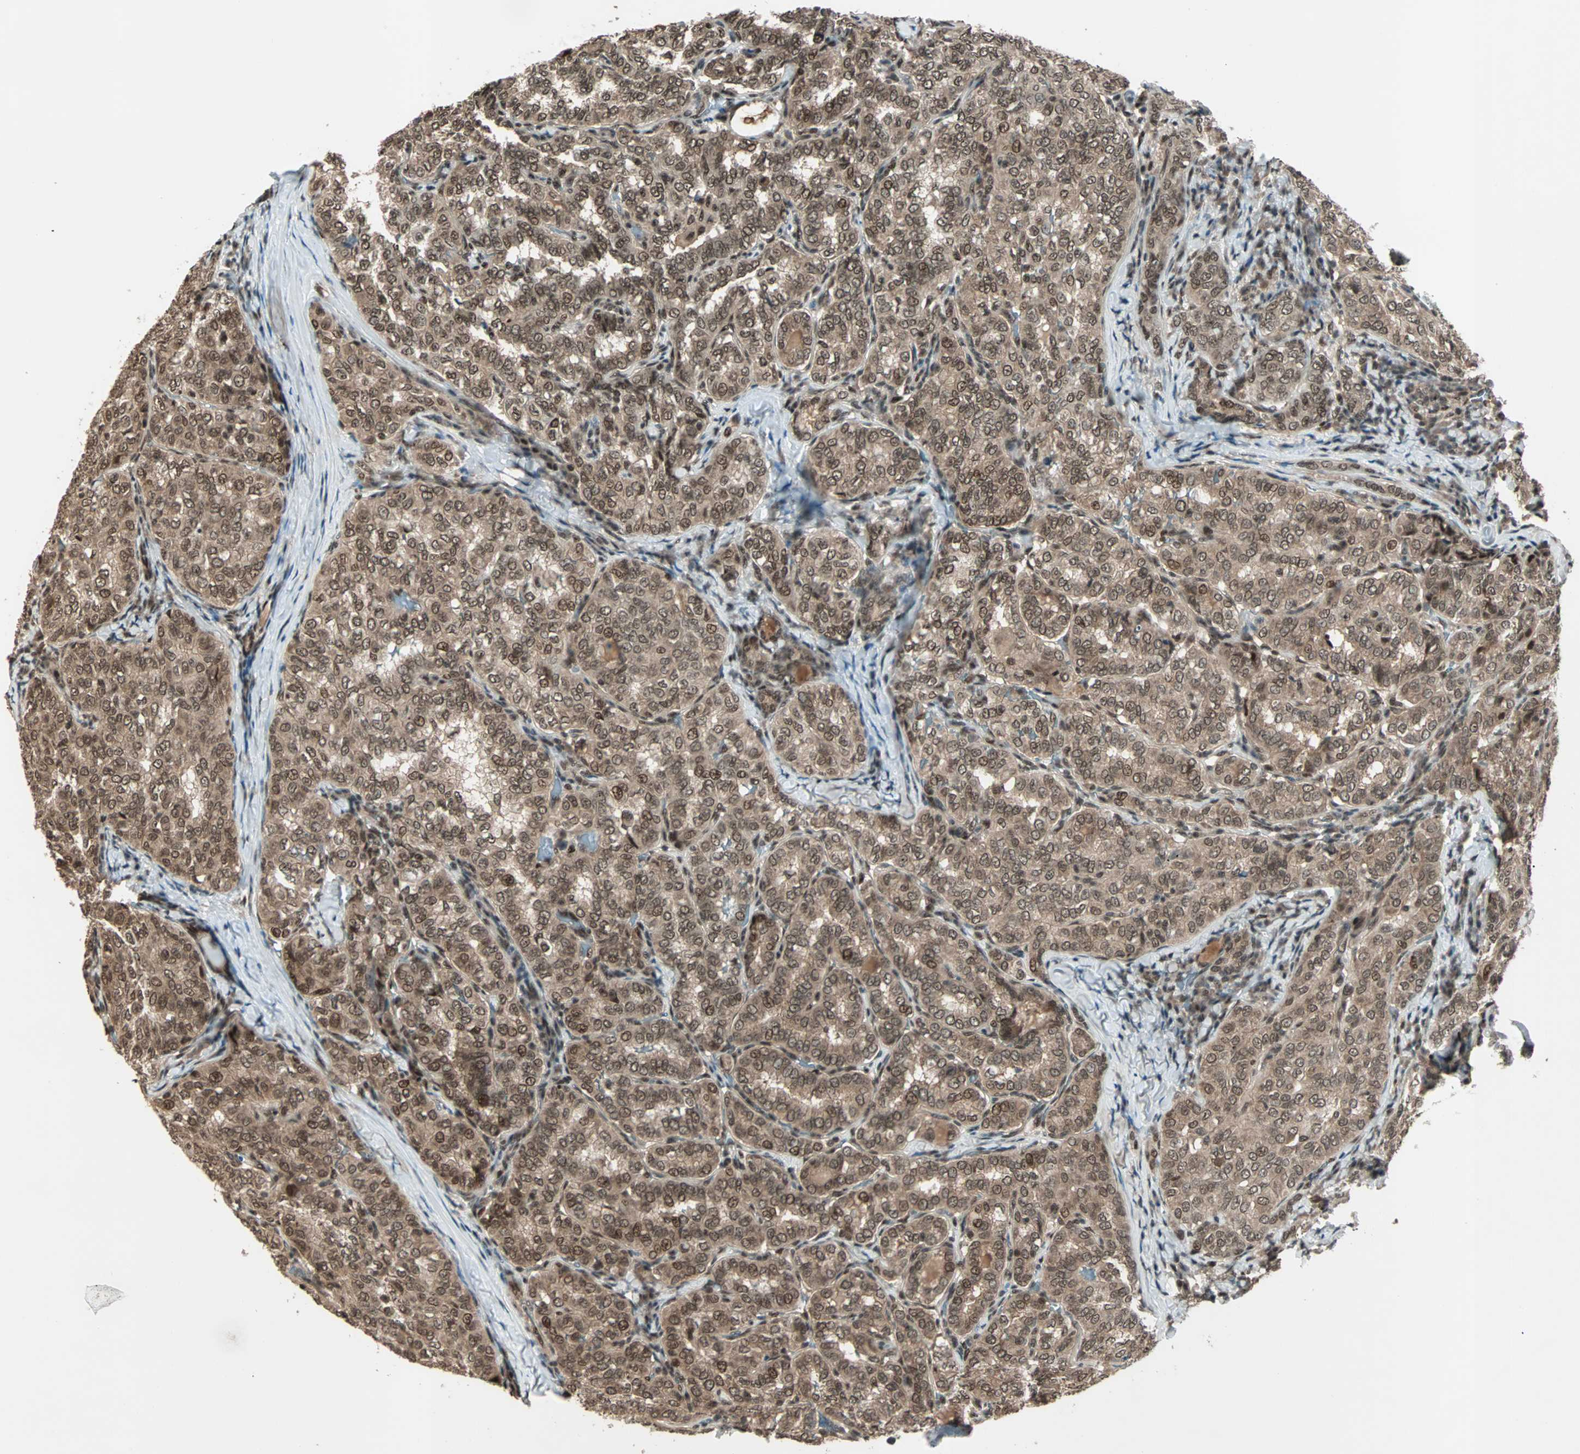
{"staining": {"intensity": "moderate", "quantity": ">75%", "location": "cytoplasmic/membranous"}, "tissue": "thyroid cancer", "cell_type": "Tumor cells", "image_type": "cancer", "snomed": [{"axis": "morphology", "description": "Normal tissue, NOS"}, {"axis": "morphology", "description": "Papillary adenocarcinoma, NOS"}, {"axis": "topography", "description": "Thyroid gland"}], "caption": "Immunohistochemical staining of human thyroid cancer (papillary adenocarcinoma) exhibits medium levels of moderate cytoplasmic/membranous protein expression in about >75% of tumor cells. (DAB (3,3'-diaminobenzidine) IHC, brown staining for protein, blue staining for nuclei).", "gene": "ZNF44", "patient": {"sex": "female", "age": 30}}